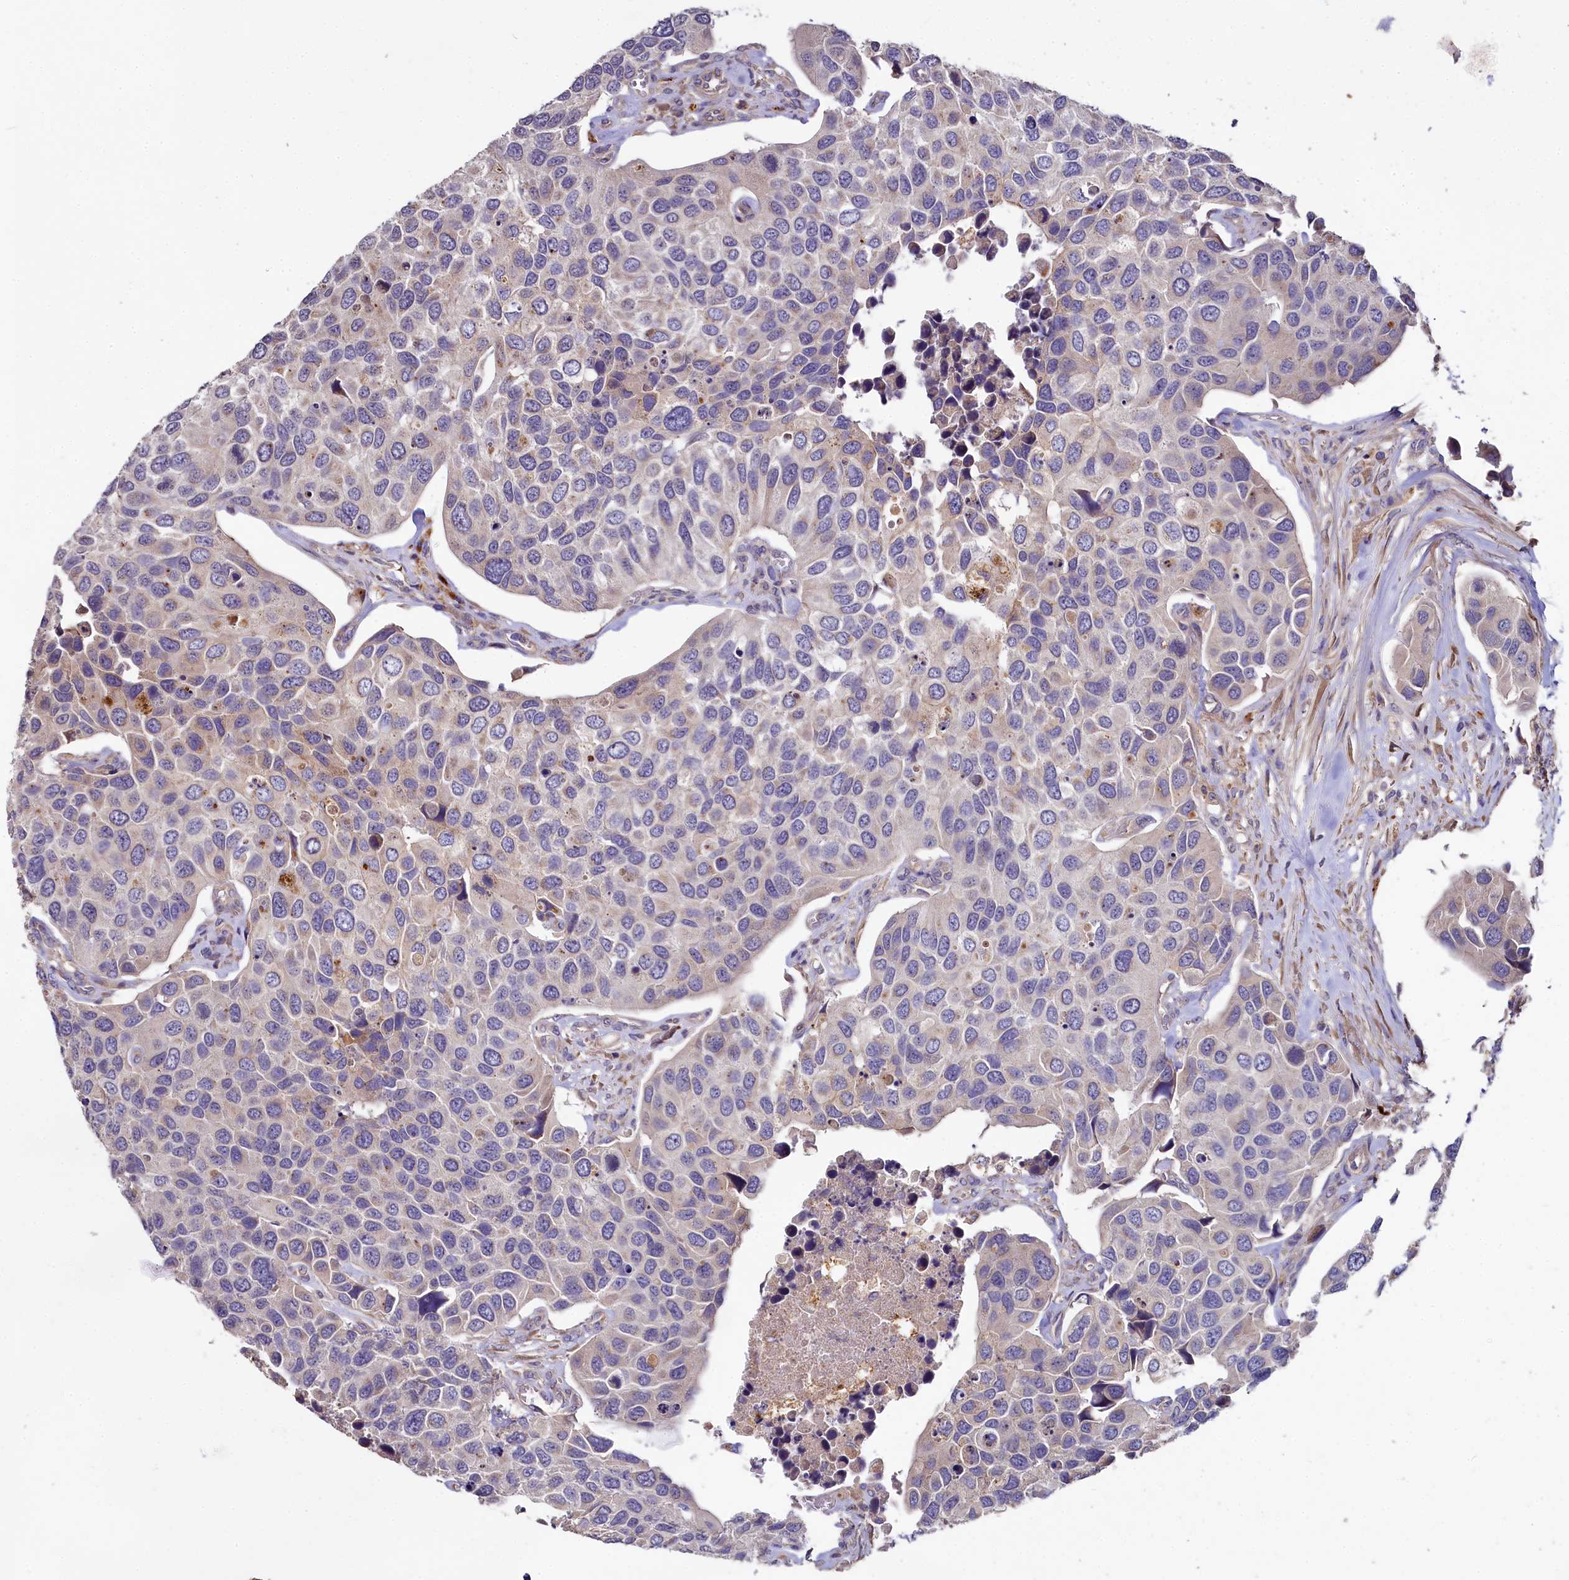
{"staining": {"intensity": "weak", "quantity": "<25%", "location": "cytoplasmic/membranous"}, "tissue": "urothelial cancer", "cell_type": "Tumor cells", "image_type": "cancer", "snomed": [{"axis": "morphology", "description": "Urothelial carcinoma, High grade"}, {"axis": "topography", "description": "Urinary bladder"}], "caption": "Immunohistochemistry of human urothelial carcinoma (high-grade) displays no staining in tumor cells. (DAB (3,3'-diaminobenzidine) IHC, high magnification).", "gene": "SPRYD3", "patient": {"sex": "male", "age": 74}}